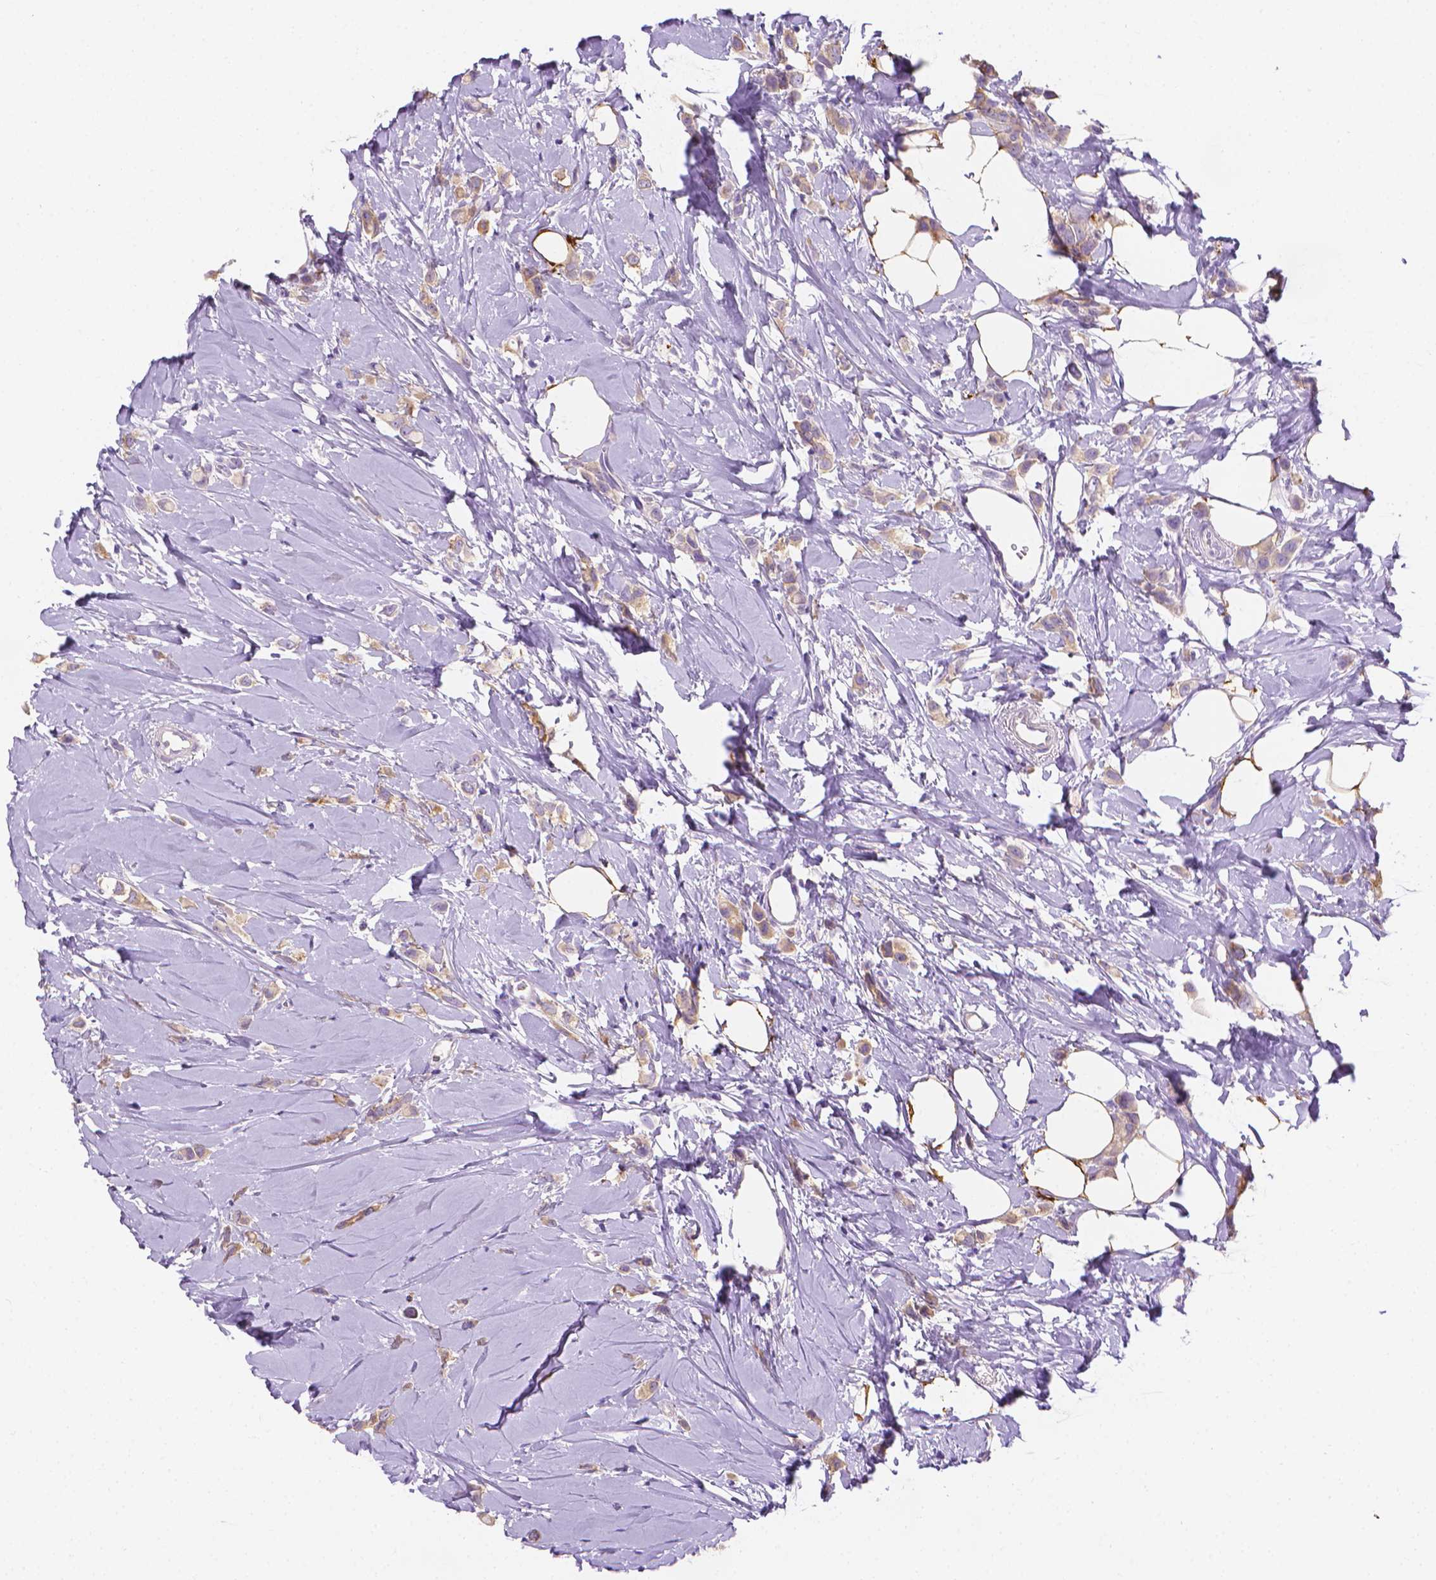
{"staining": {"intensity": "weak", "quantity": ">75%", "location": "cytoplasmic/membranous"}, "tissue": "breast cancer", "cell_type": "Tumor cells", "image_type": "cancer", "snomed": [{"axis": "morphology", "description": "Lobular carcinoma"}, {"axis": "topography", "description": "Breast"}], "caption": "Immunohistochemical staining of human breast cancer (lobular carcinoma) reveals low levels of weak cytoplasmic/membranous positivity in about >75% of tumor cells.", "gene": "FASN", "patient": {"sex": "female", "age": 66}}